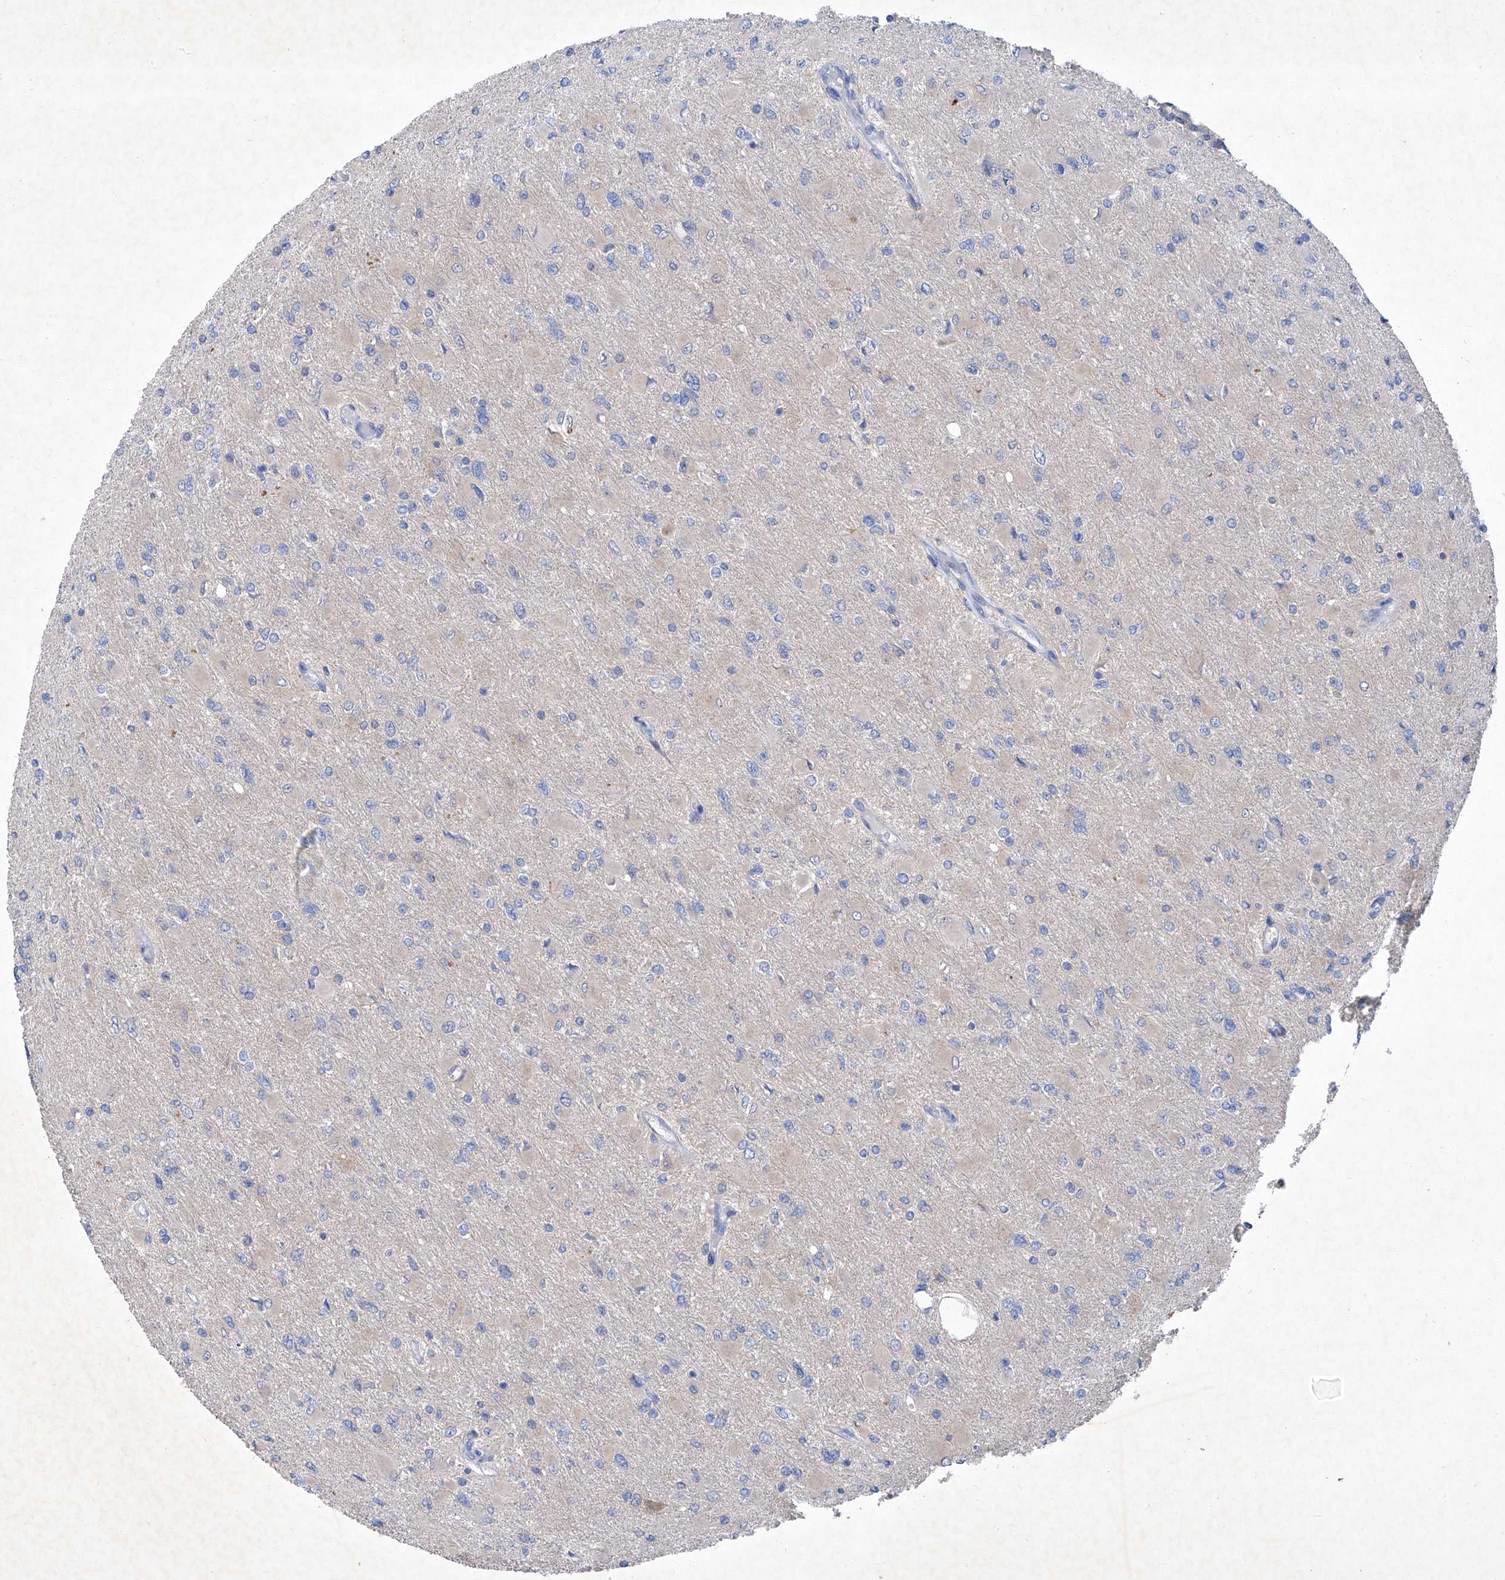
{"staining": {"intensity": "negative", "quantity": "none", "location": "none"}, "tissue": "glioma", "cell_type": "Tumor cells", "image_type": "cancer", "snomed": [{"axis": "morphology", "description": "Glioma, malignant, High grade"}, {"axis": "topography", "description": "Cerebral cortex"}], "caption": "IHC photomicrograph of glioma stained for a protein (brown), which shows no expression in tumor cells.", "gene": "SBK2", "patient": {"sex": "female", "age": 36}}